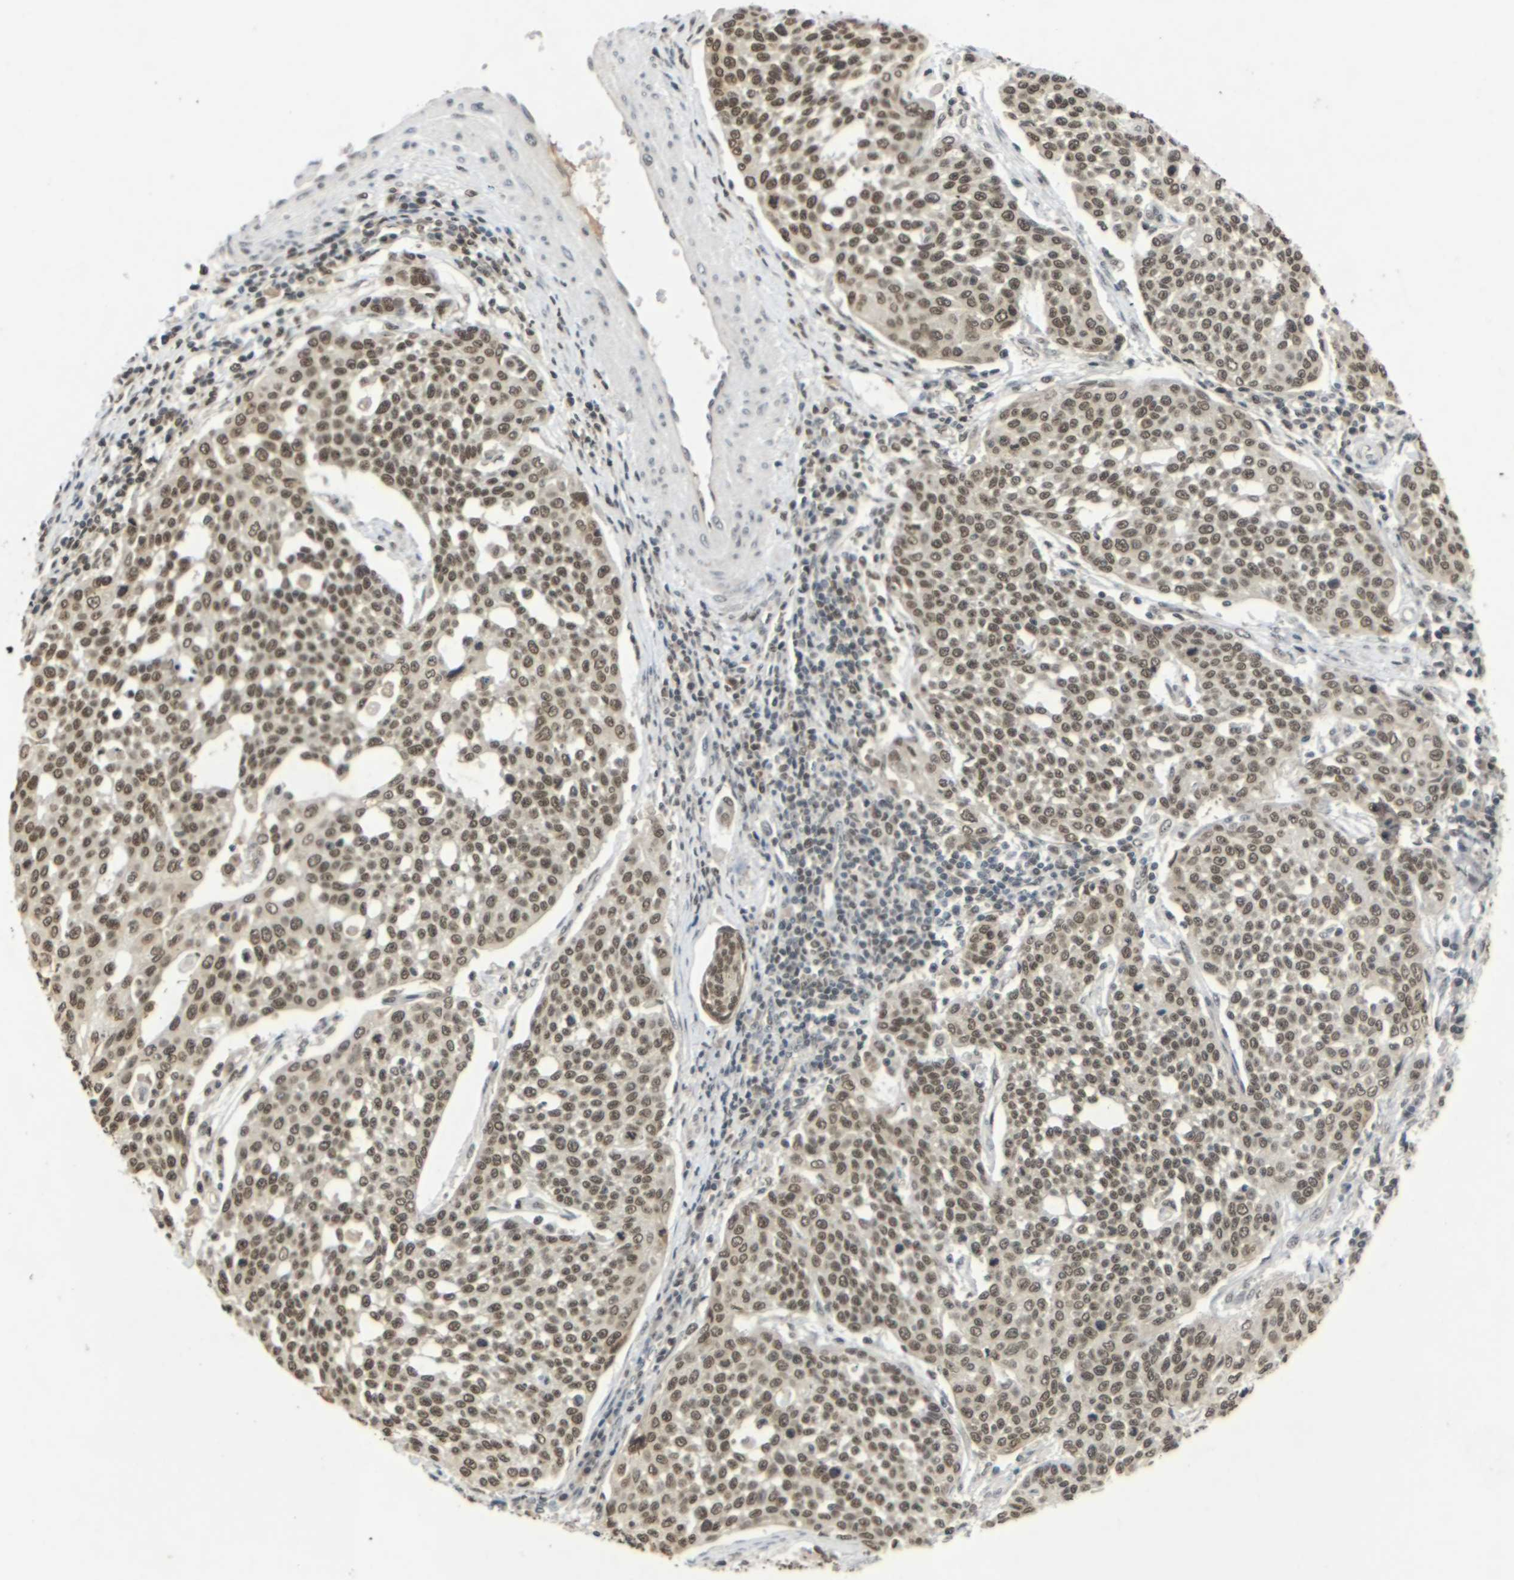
{"staining": {"intensity": "strong", "quantity": ">75%", "location": "cytoplasmic/membranous,nuclear"}, "tissue": "cervical cancer", "cell_type": "Tumor cells", "image_type": "cancer", "snomed": [{"axis": "morphology", "description": "Squamous cell carcinoma, NOS"}, {"axis": "topography", "description": "Cervix"}], "caption": "Tumor cells demonstrate strong cytoplasmic/membranous and nuclear staining in approximately >75% of cells in cervical cancer.", "gene": "NELFA", "patient": {"sex": "female", "age": 34}}